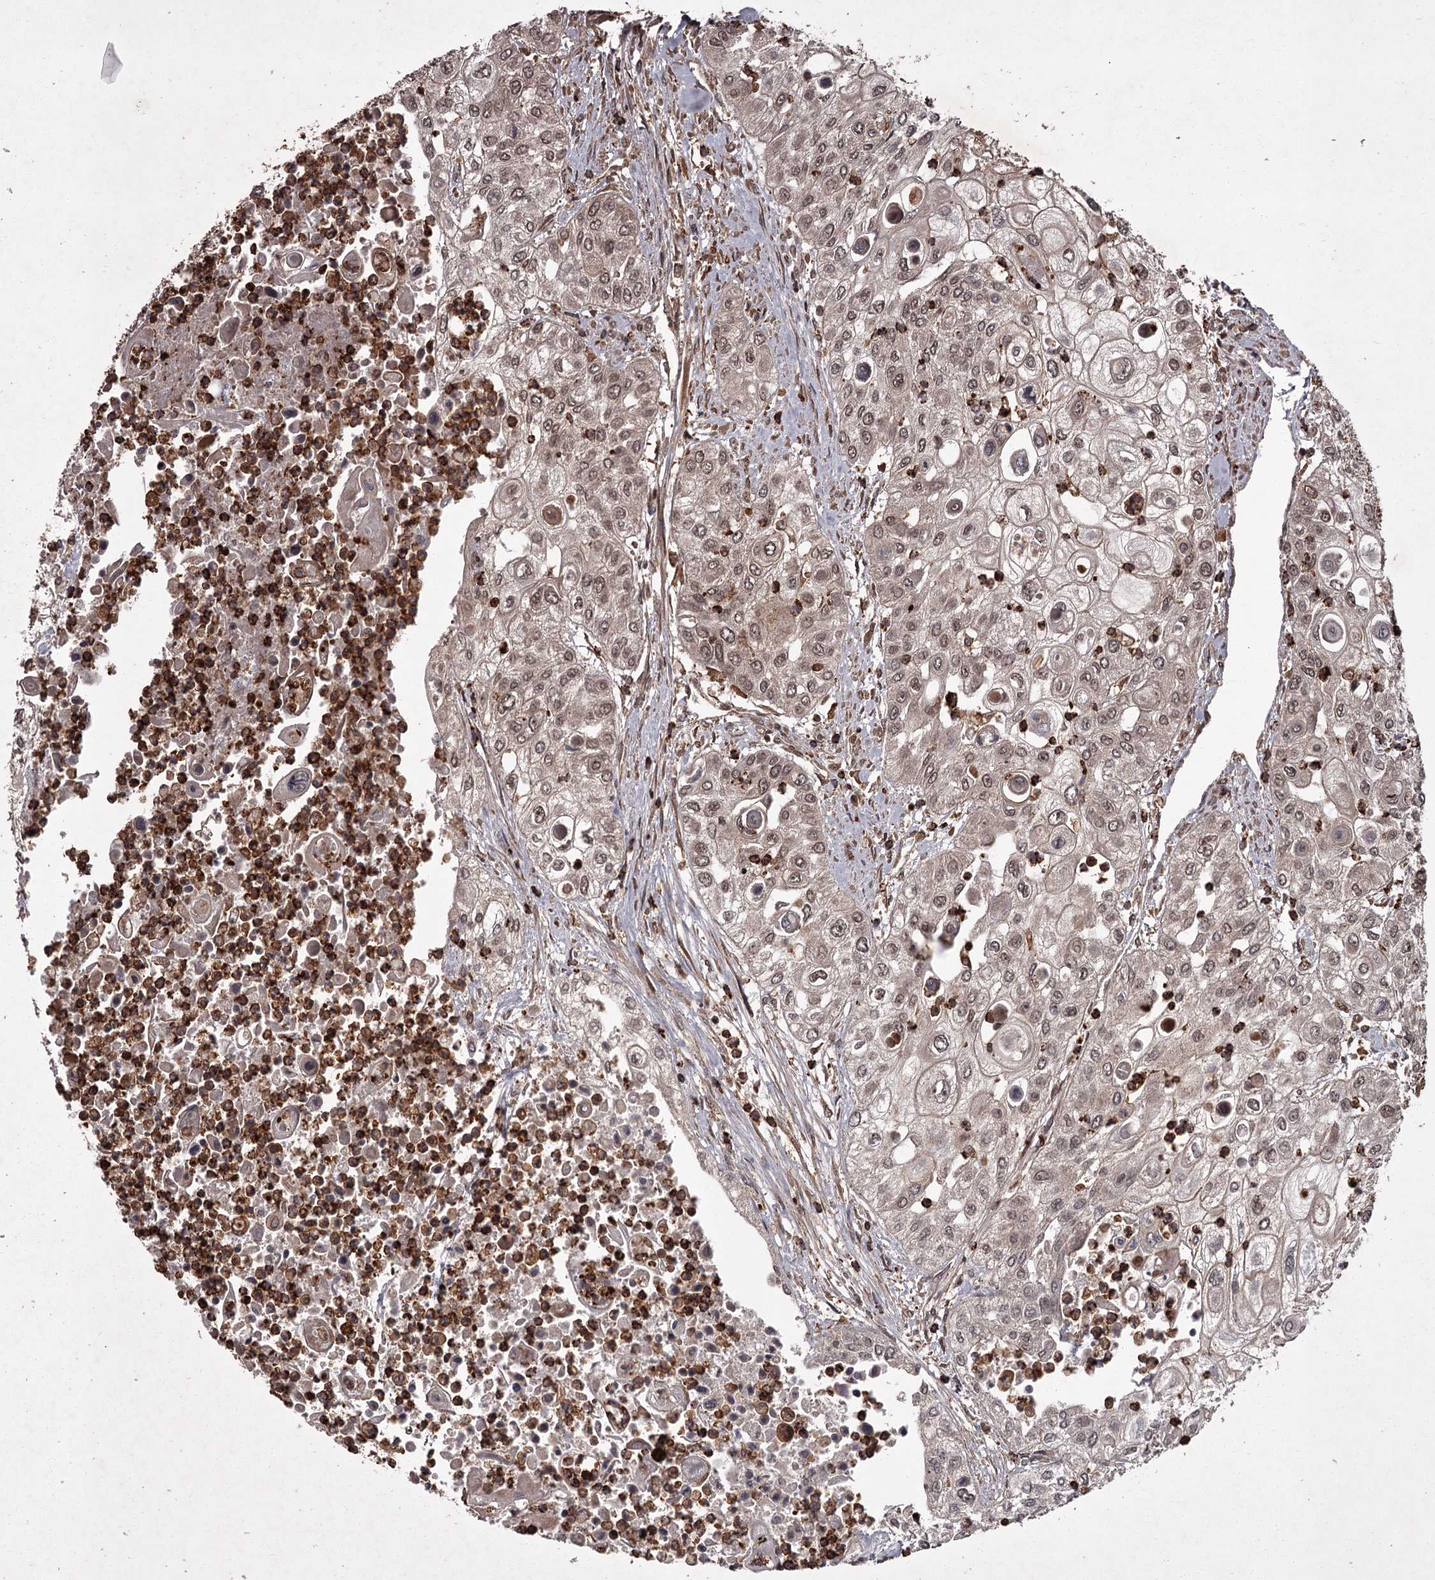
{"staining": {"intensity": "weak", "quantity": "25%-75%", "location": "cytoplasmic/membranous,nuclear"}, "tissue": "urothelial cancer", "cell_type": "Tumor cells", "image_type": "cancer", "snomed": [{"axis": "morphology", "description": "Urothelial carcinoma, High grade"}, {"axis": "topography", "description": "Urinary bladder"}], "caption": "High-grade urothelial carcinoma tissue exhibits weak cytoplasmic/membranous and nuclear positivity in approximately 25%-75% of tumor cells, visualized by immunohistochemistry.", "gene": "TBC1D23", "patient": {"sex": "female", "age": 79}}